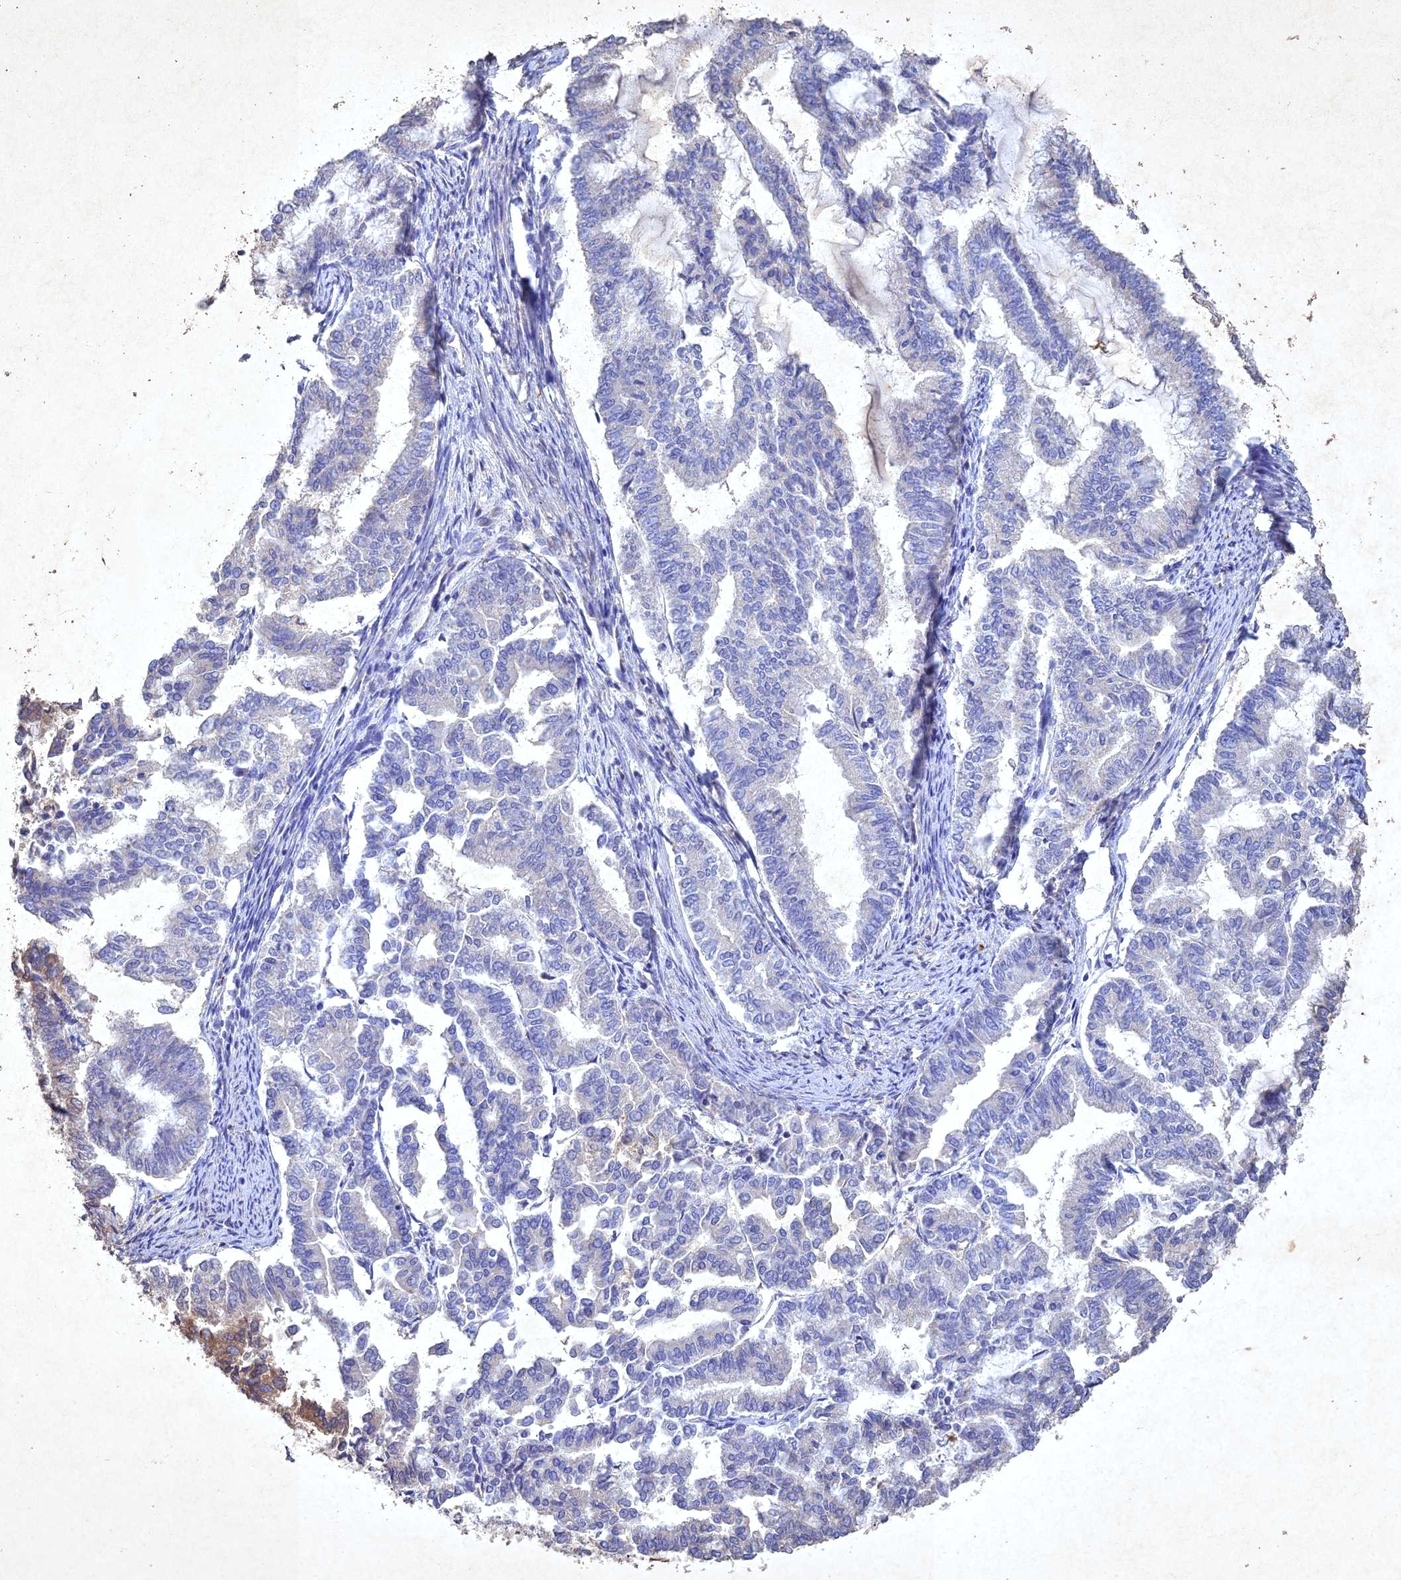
{"staining": {"intensity": "negative", "quantity": "none", "location": "none"}, "tissue": "endometrial cancer", "cell_type": "Tumor cells", "image_type": "cancer", "snomed": [{"axis": "morphology", "description": "Adenocarcinoma, NOS"}, {"axis": "topography", "description": "Endometrium"}], "caption": "This micrograph is of adenocarcinoma (endometrial) stained with immunohistochemistry to label a protein in brown with the nuclei are counter-stained blue. There is no staining in tumor cells.", "gene": "NDUFV1", "patient": {"sex": "female", "age": 79}}